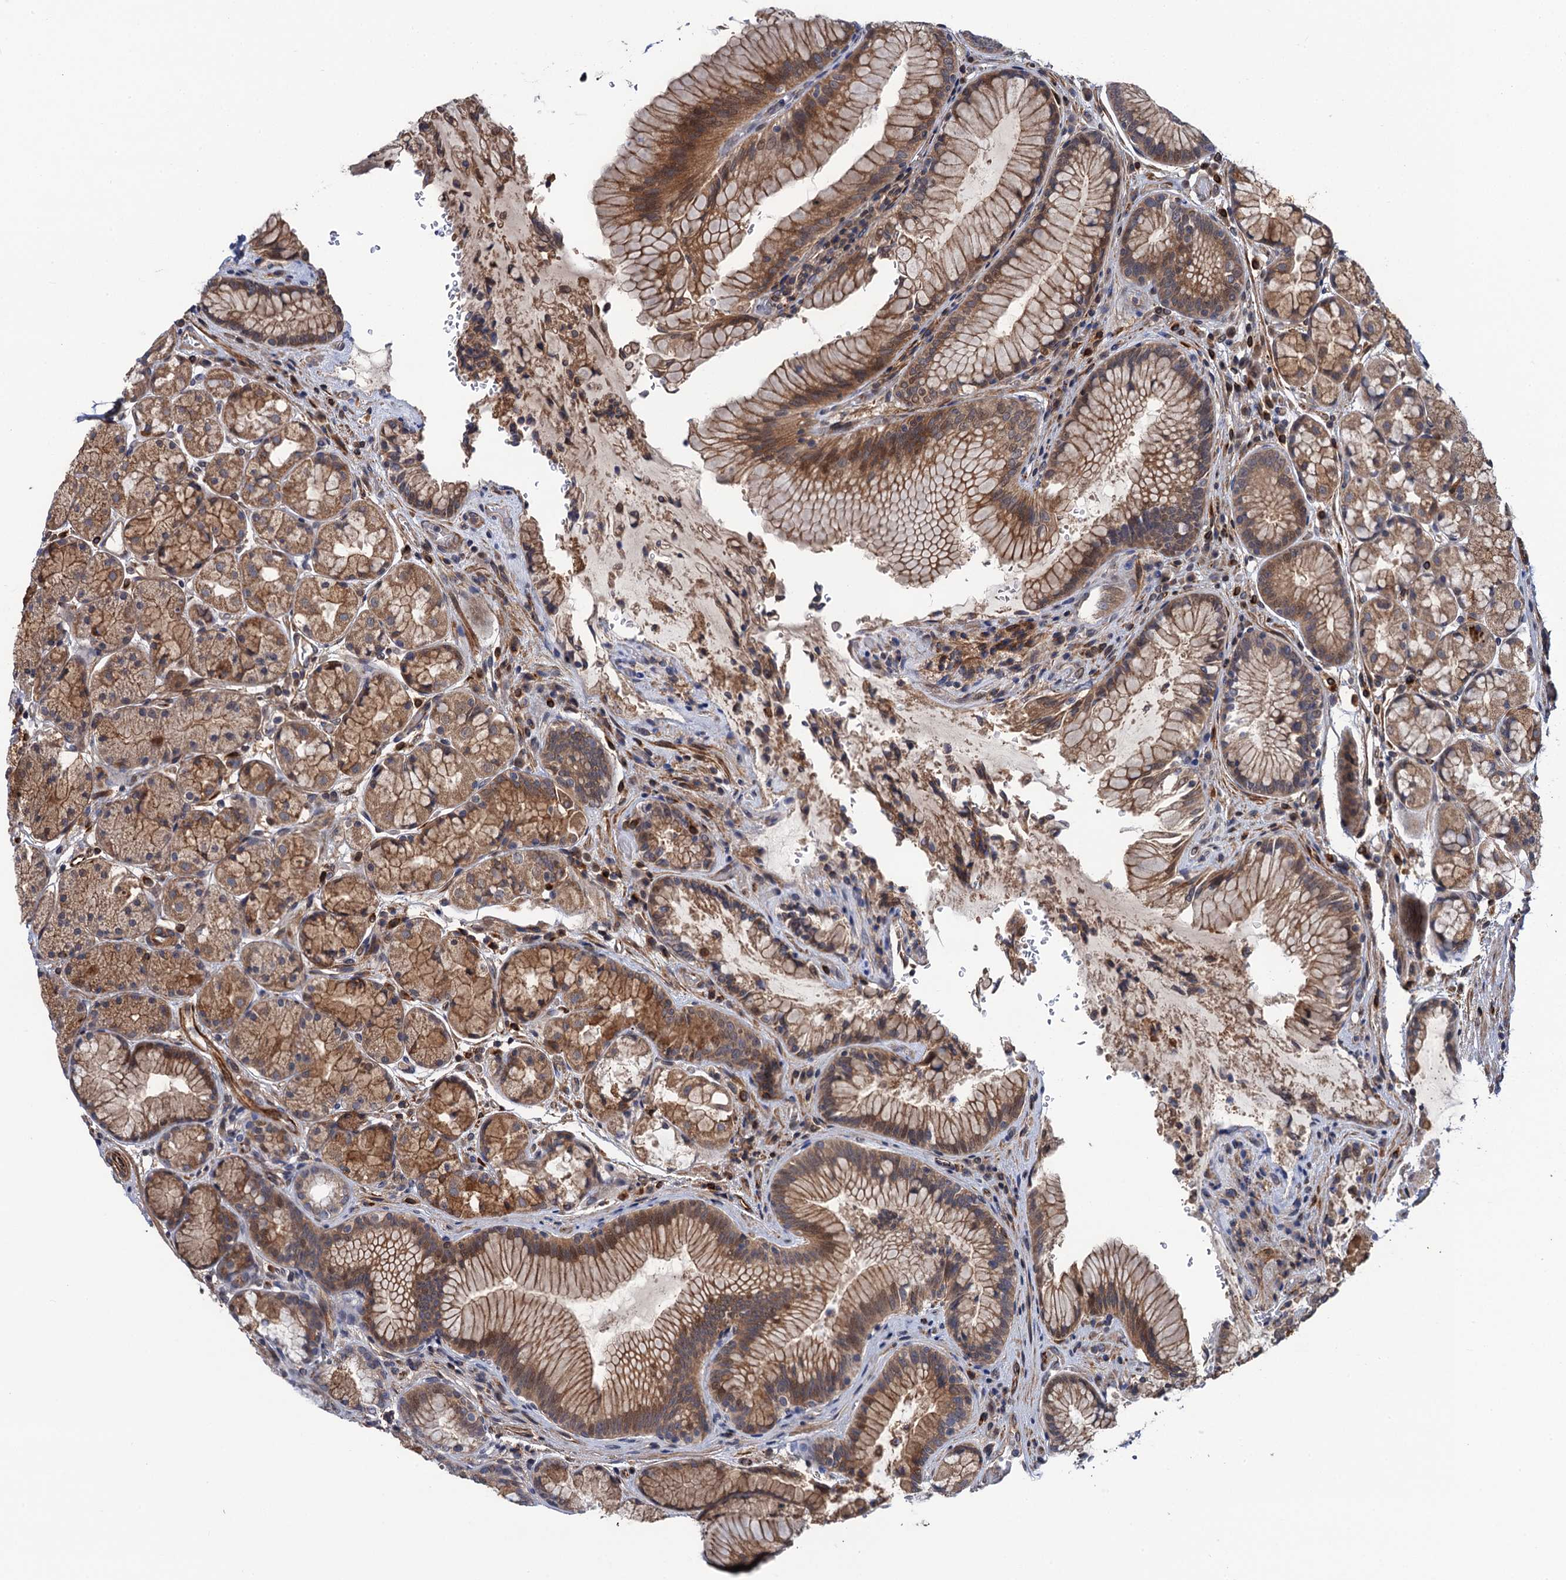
{"staining": {"intensity": "moderate", "quantity": ">75%", "location": "cytoplasmic/membranous,nuclear"}, "tissue": "stomach", "cell_type": "Glandular cells", "image_type": "normal", "snomed": [{"axis": "morphology", "description": "Normal tissue, NOS"}, {"axis": "topography", "description": "Stomach"}], "caption": "Moderate cytoplasmic/membranous,nuclear staining for a protein is seen in about >75% of glandular cells of unremarkable stomach using IHC.", "gene": "FSIP1", "patient": {"sex": "male", "age": 63}}